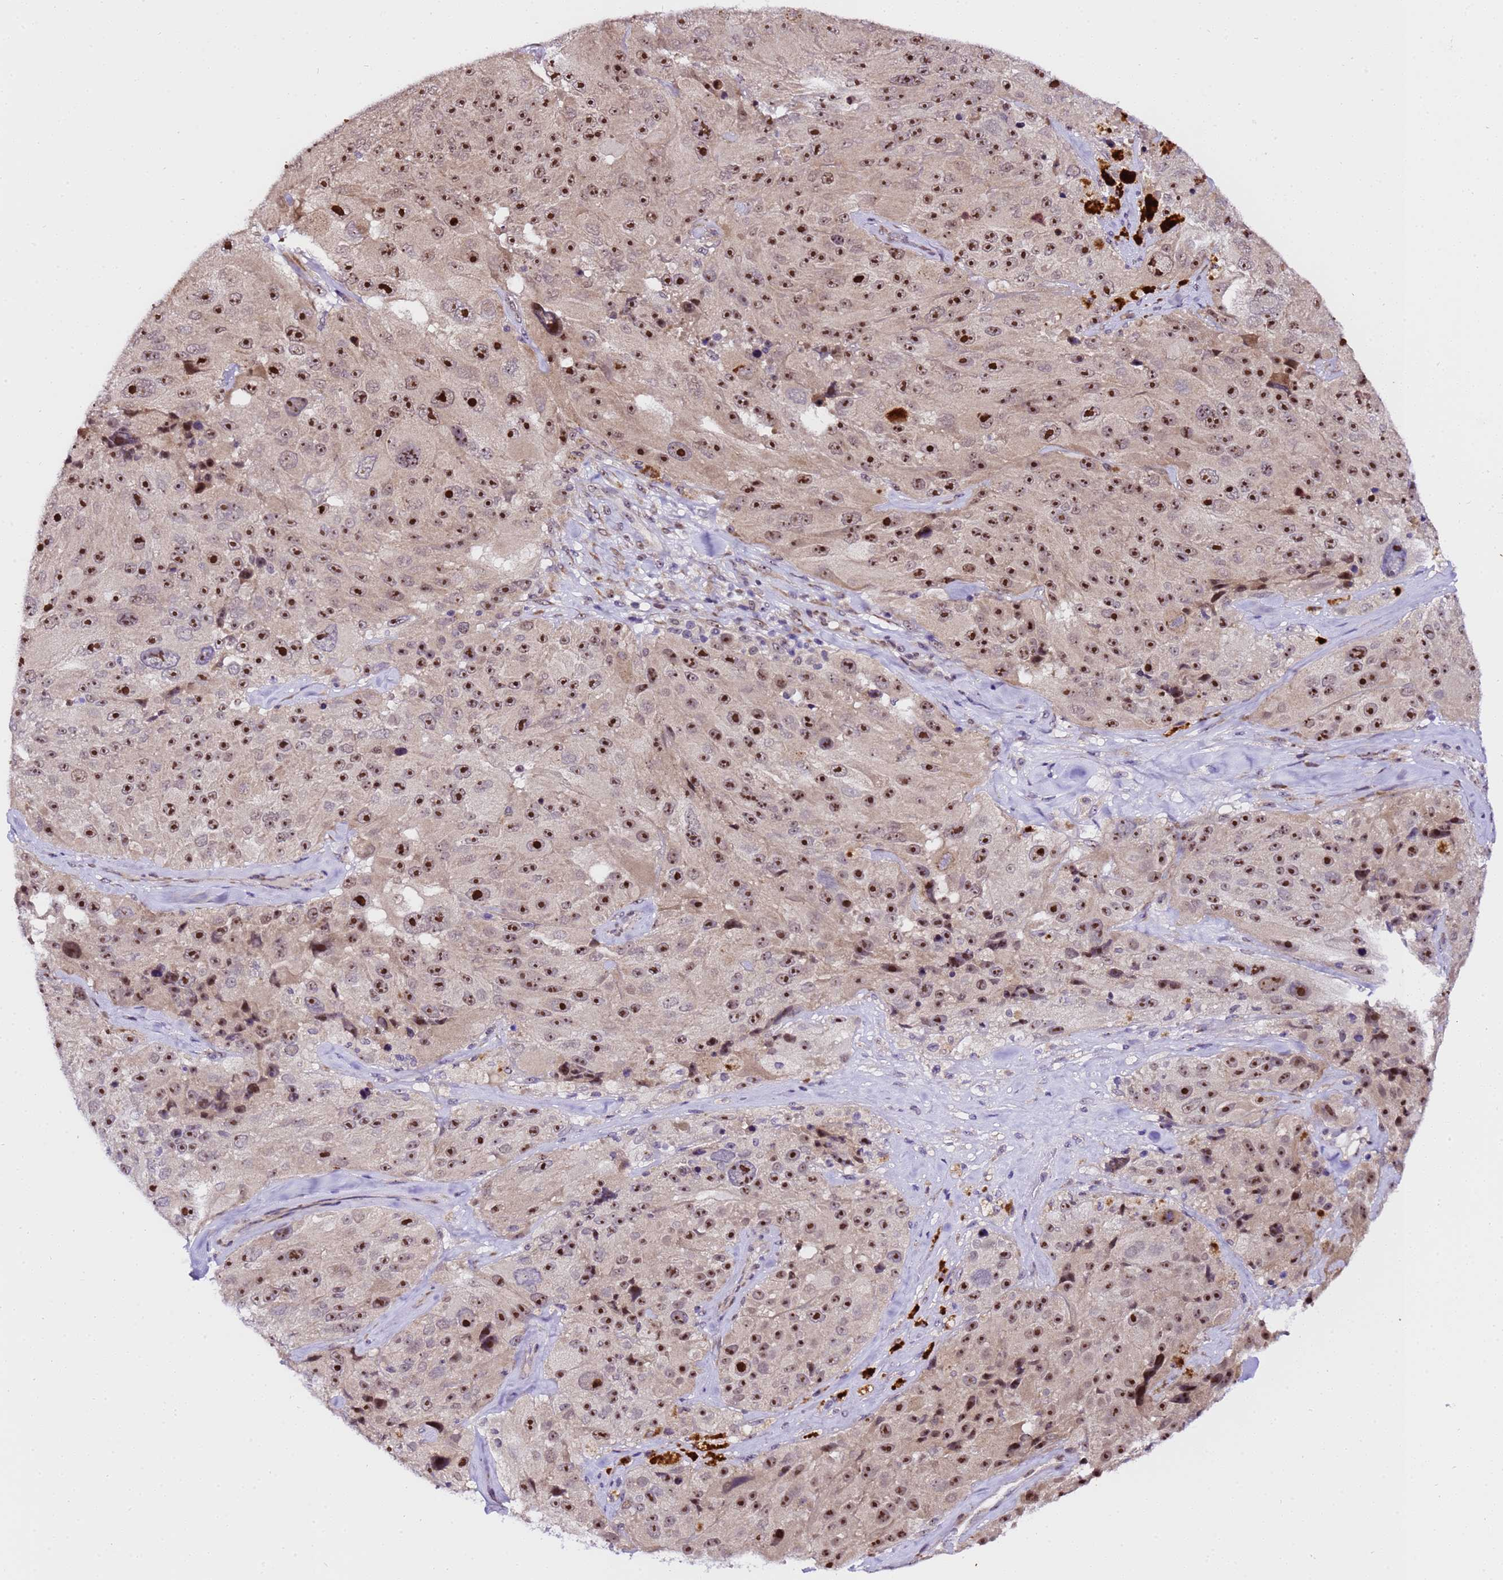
{"staining": {"intensity": "moderate", "quantity": ">75%", "location": "nuclear"}, "tissue": "melanoma", "cell_type": "Tumor cells", "image_type": "cancer", "snomed": [{"axis": "morphology", "description": "Malignant melanoma, Metastatic site"}, {"axis": "topography", "description": "Lymph node"}], "caption": "Malignant melanoma (metastatic site) was stained to show a protein in brown. There is medium levels of moderate nuclear positivity in approximately >75% of tumor cells. (Stains: DAB in brown, nuclei in blue, Microscopy: brightfield microscopy at high magnification).", "gene": "SLX4IP", "patient": {"sex": "male", "age": 62}}